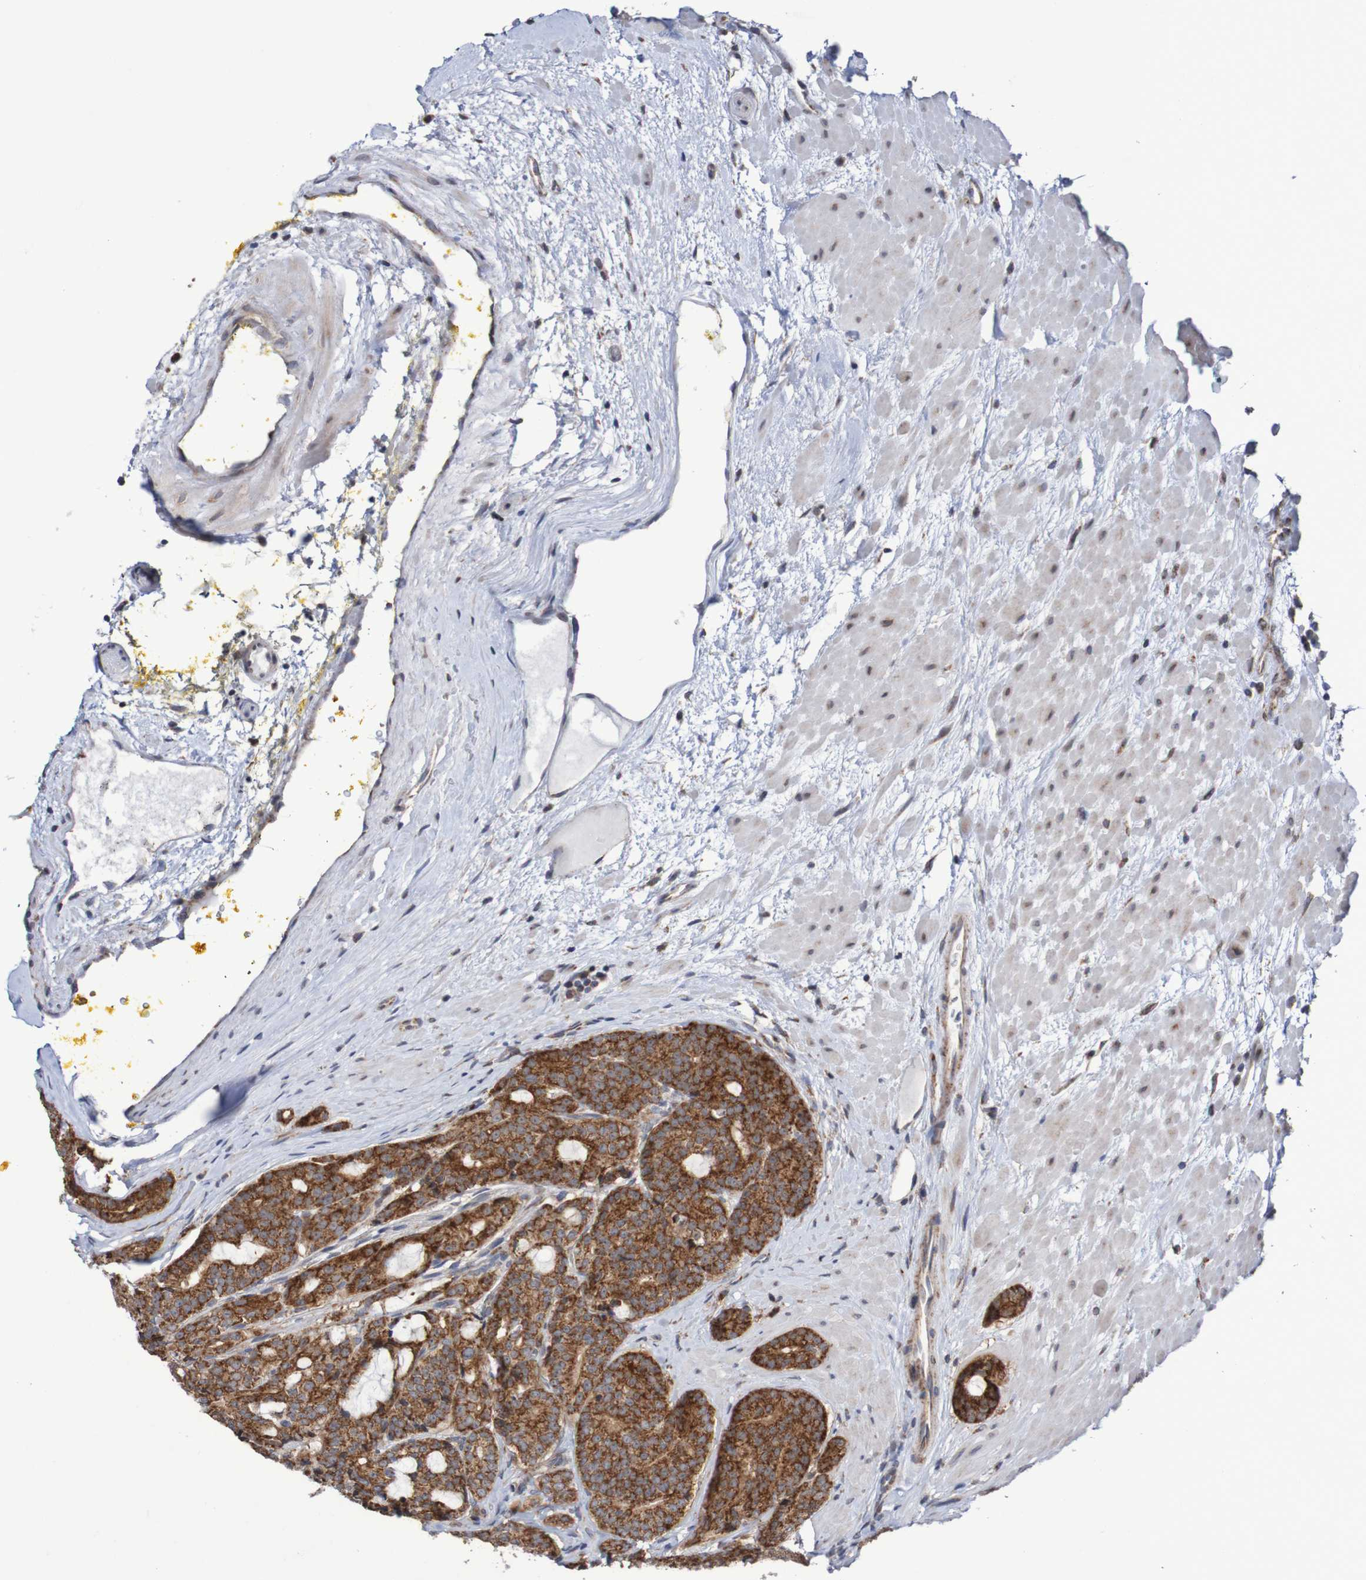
{"staining": {"intensity": "strong", "quantity": ">75%", "location": "cytoplasmic/membranous"}, "tissue": "prostate cancer", "cell_type": "Tumor cells", "image_type": "cancer", "snomed": [{"axis": "morphology", "description": "Adenocarcinoma, High grade"}, {"axis": "topography", "description": "Prostate"}], "caption": "Immunohistochemistry (DAB) staining of human prostate cancer demonstrates strong cytoplasmic/membranous protein positivity in about >75% of tumor cells.", "gene": "DVL1", "patient": {"sex": "male", "age": 61}}